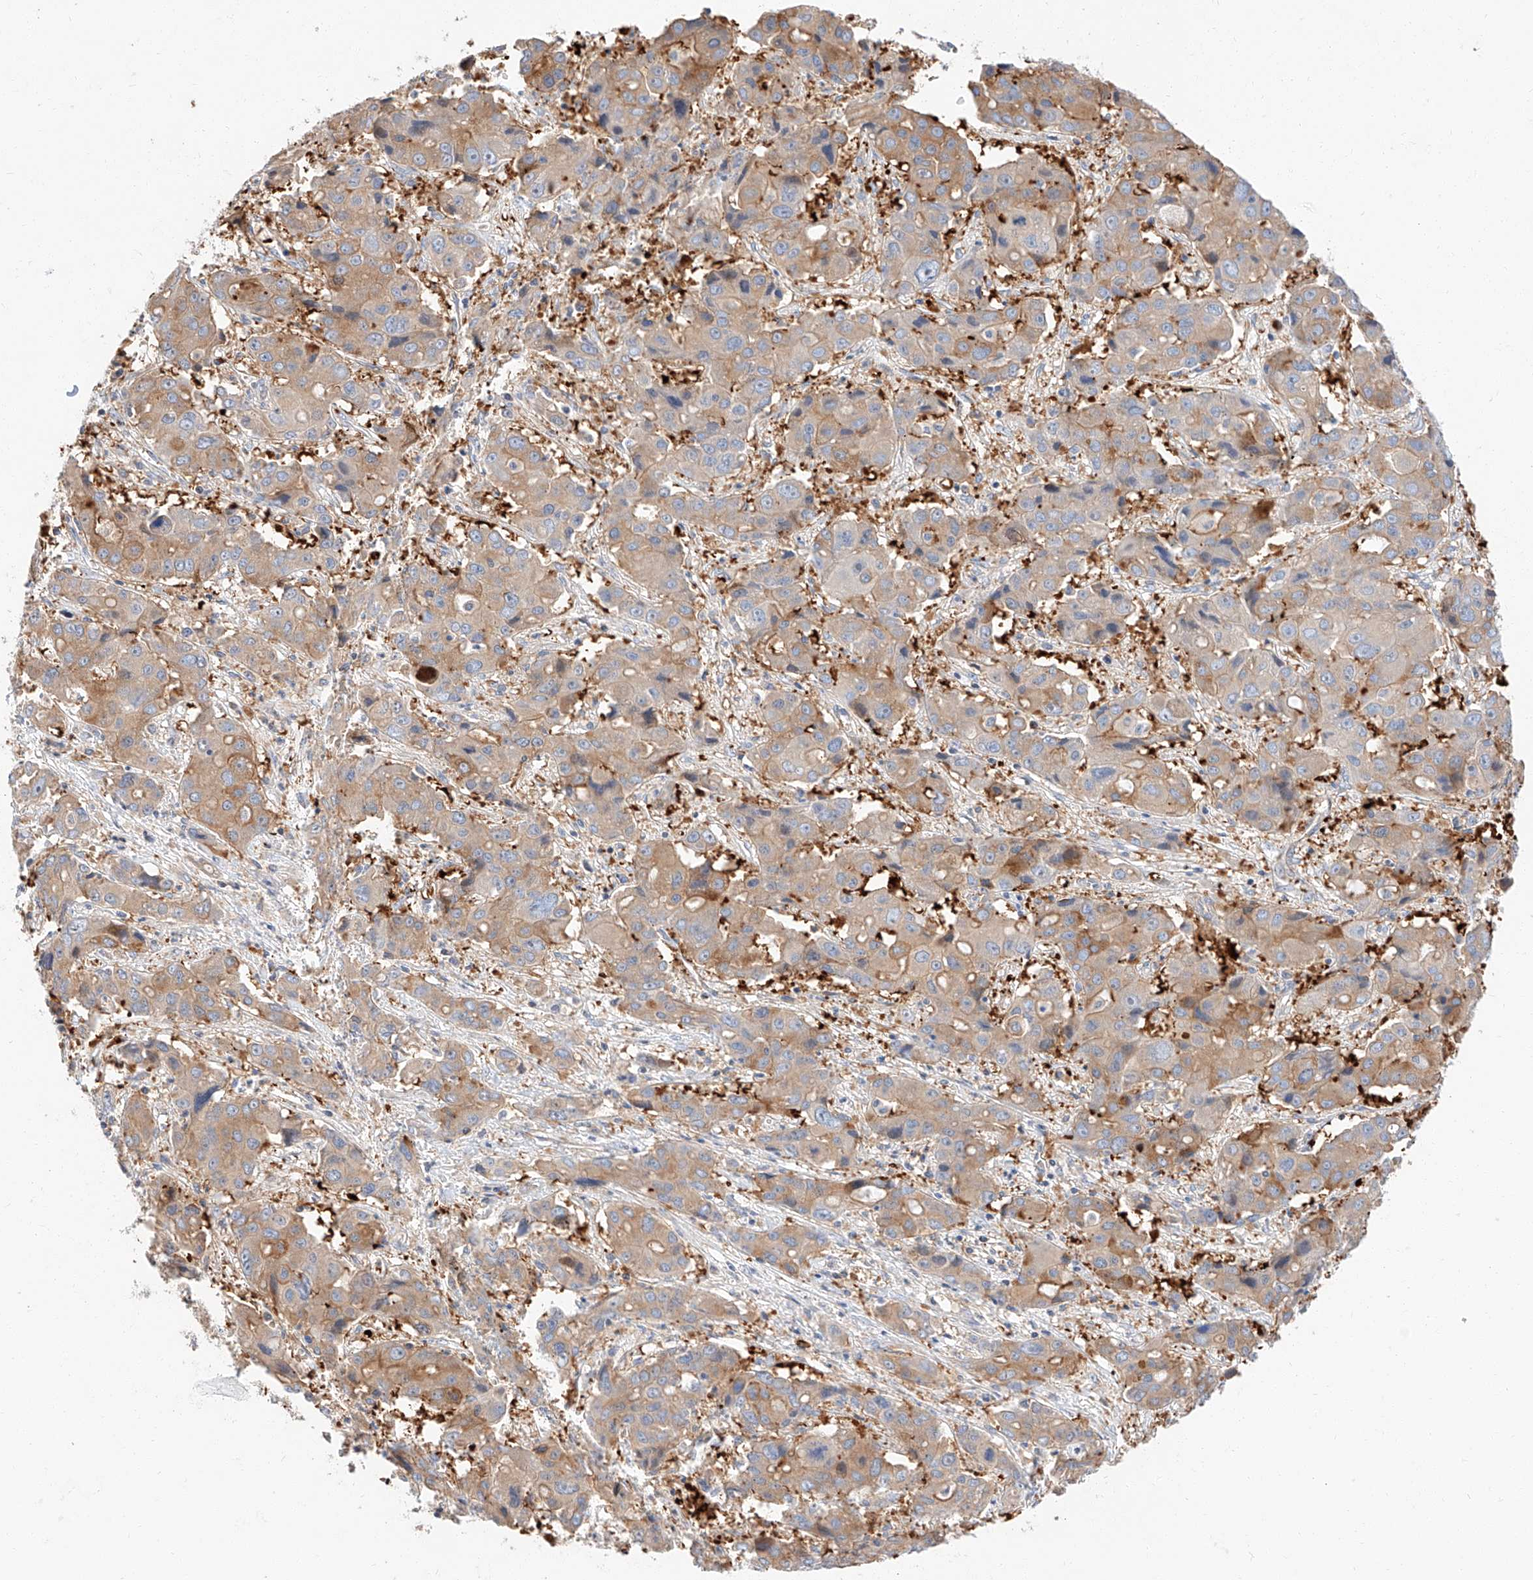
{"staining": {"intensity": "weak", "quantity": "25%-75%", "location": "cytoplasmic/membranous"}, "tissue": "liver cancer", "cell_type": "Tumor cells", "image_type": "cancer", "snomed": [{"axis": "morphology", "description": "Cholangiocarcinoma"}, {"axis": "topography", "description": "Liver"}], "caption": "Immunohistochemistry micrograph of neoplastic tissue: liver cholangiocarcinoma stained using immunohistochemistry displays low levels of weak protein expression localized specifically in the cytoplasmic/membranous of tumor cells, appearing as a cytoplasmic/membranous brown color.", "gene": "GLMN", "patient": {"sex": "male", "age": 67}}